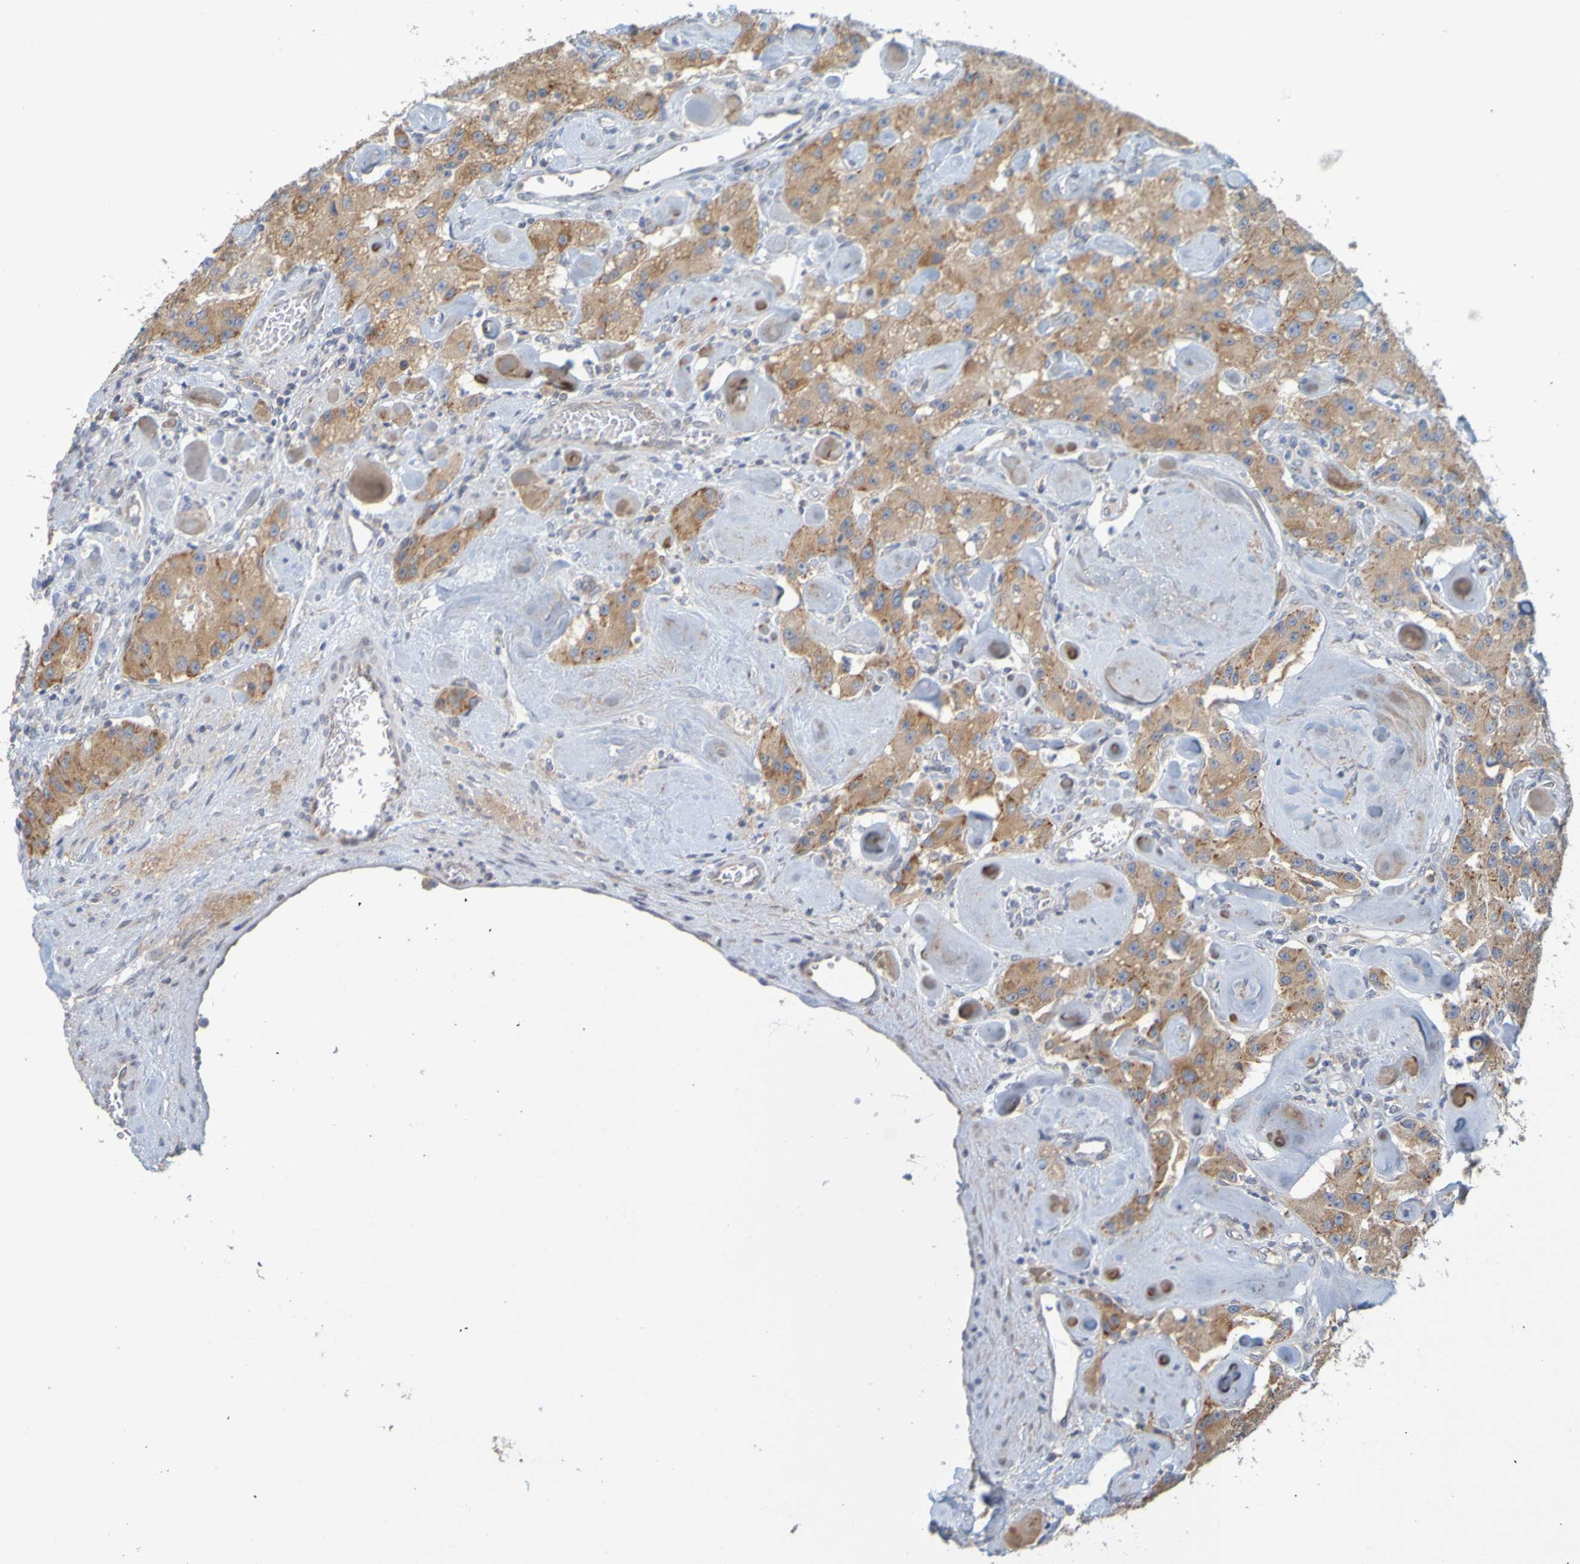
{"staining": {"intensity": "moderate", "quantity": ">75%", "location": "cytoplasmic/membranous"}, "tissue": "carcinoid", "cell_type": "Tumor cells", "image_type": "cancer", "snomed": [{"axis": "morphology", "description": "Carcinoid, malignant, NOS"}, {"axis": "topography", "description": "Pancreas"}], "caption": "Carcinoid stained with a brown dye shows moderate cytoplasmic/membranous positive positivity in approximately >75% of tumor cells.", "gene": "MOGS", "patient": {"sex": "male", "age": 41}}